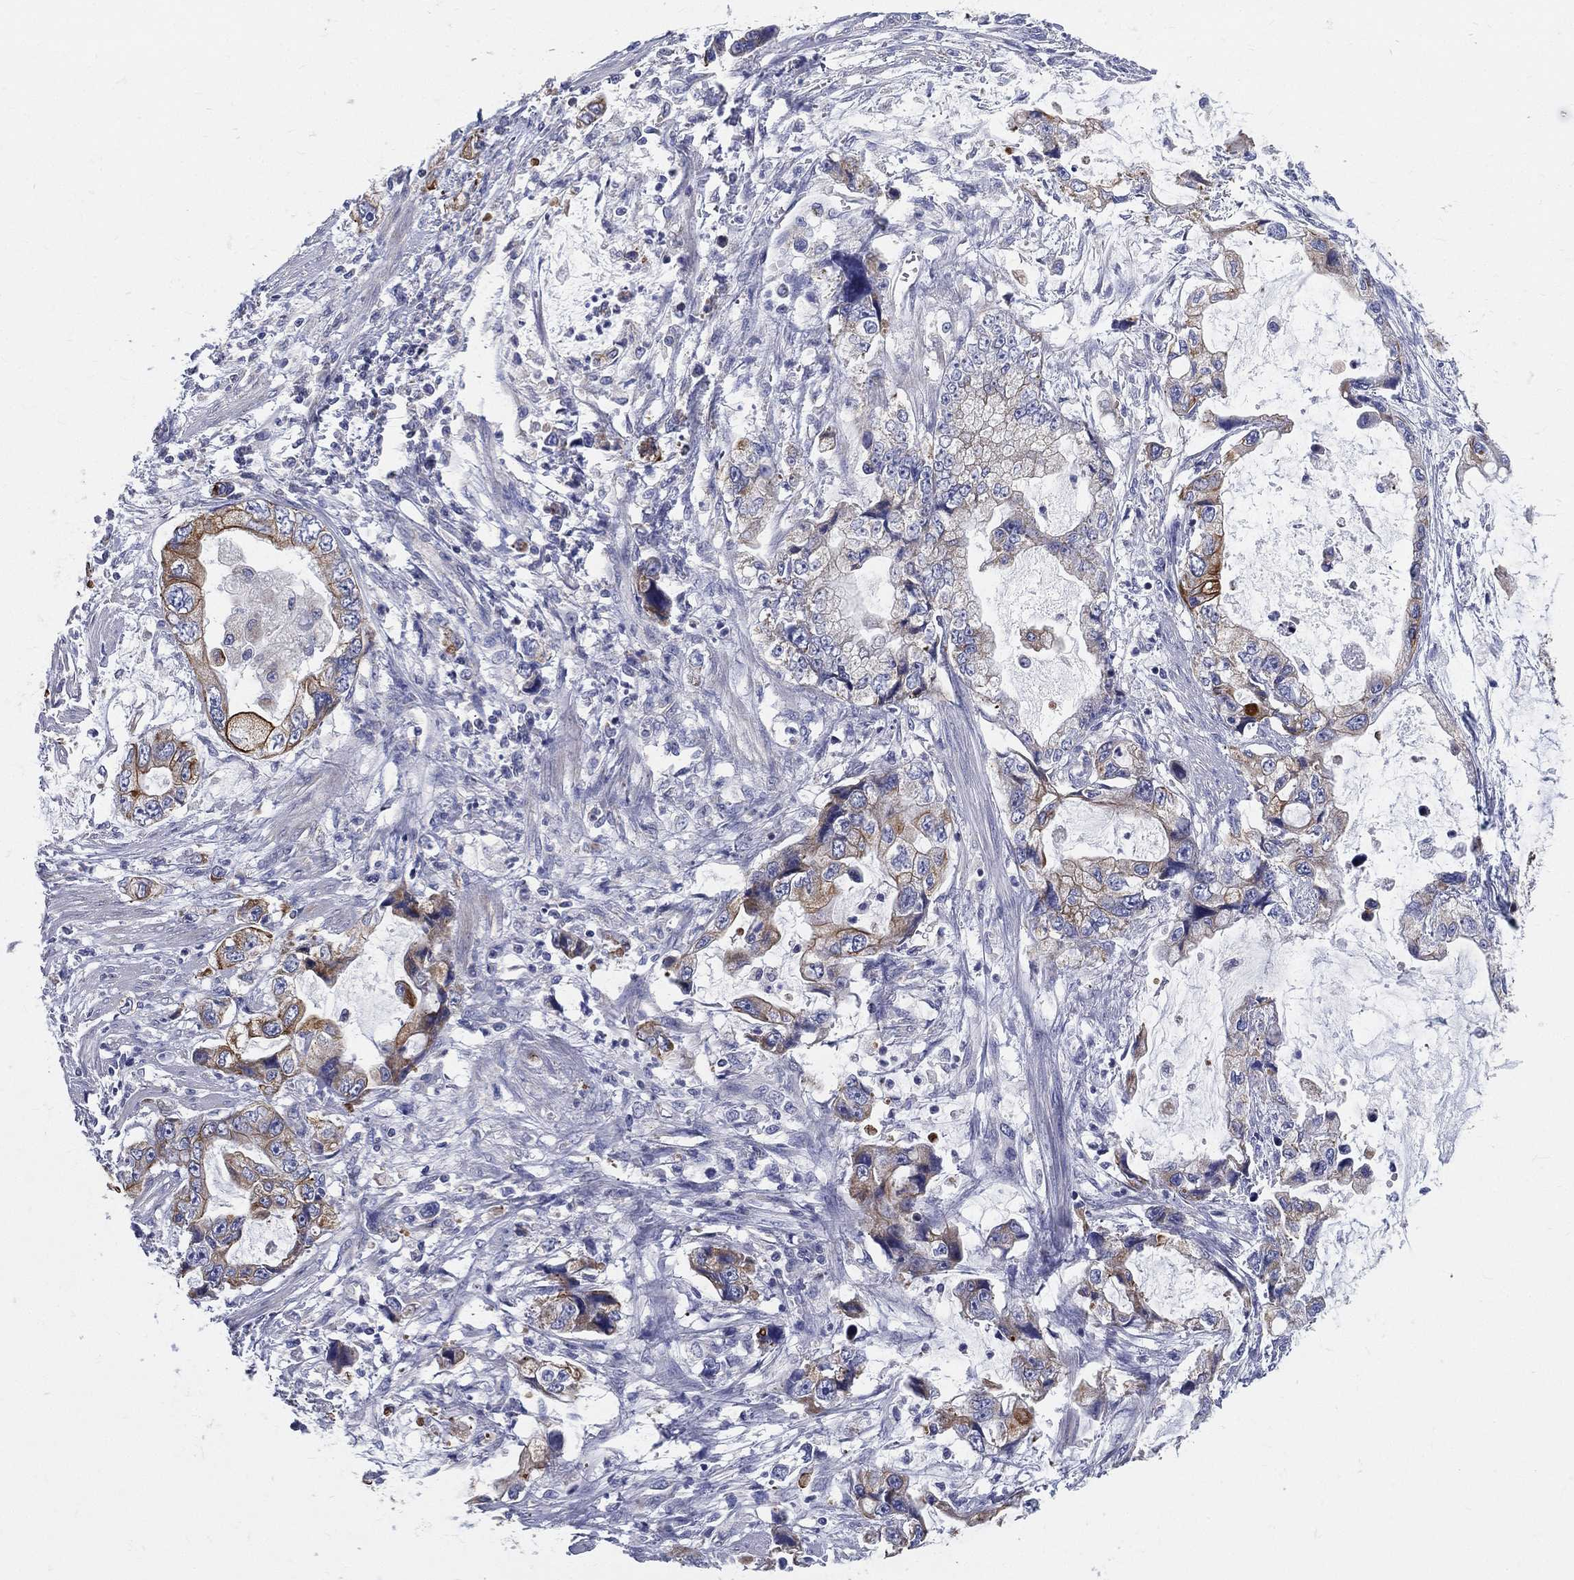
{"staining": {"intensity": "strong", "quantity": "<25%", "location": "cytoplasmic/membranous"}, "tissue": "stomach cancer", "cell_type": "Tumor cells", "image_type": "cancer", "snomed": [{"axis": "morphology", "description": "Adenocarcinoma, NOS"}, {"axis": "topography", "description": "Pancreas"}, {"axis": "topography", "description": "Stomach, upper"}, {"axis": "topography", "description": "Stomach"}], "caption": "Approximately <25% of tumor cells in human adenocarcinoma (stomach) demonstrate strong cytoplasmic/membranous protein positivity as visualized by brown immunohistochemical staining.", "gene": "PWWP3A", "patient": {"sex": "male", "age": 77}}